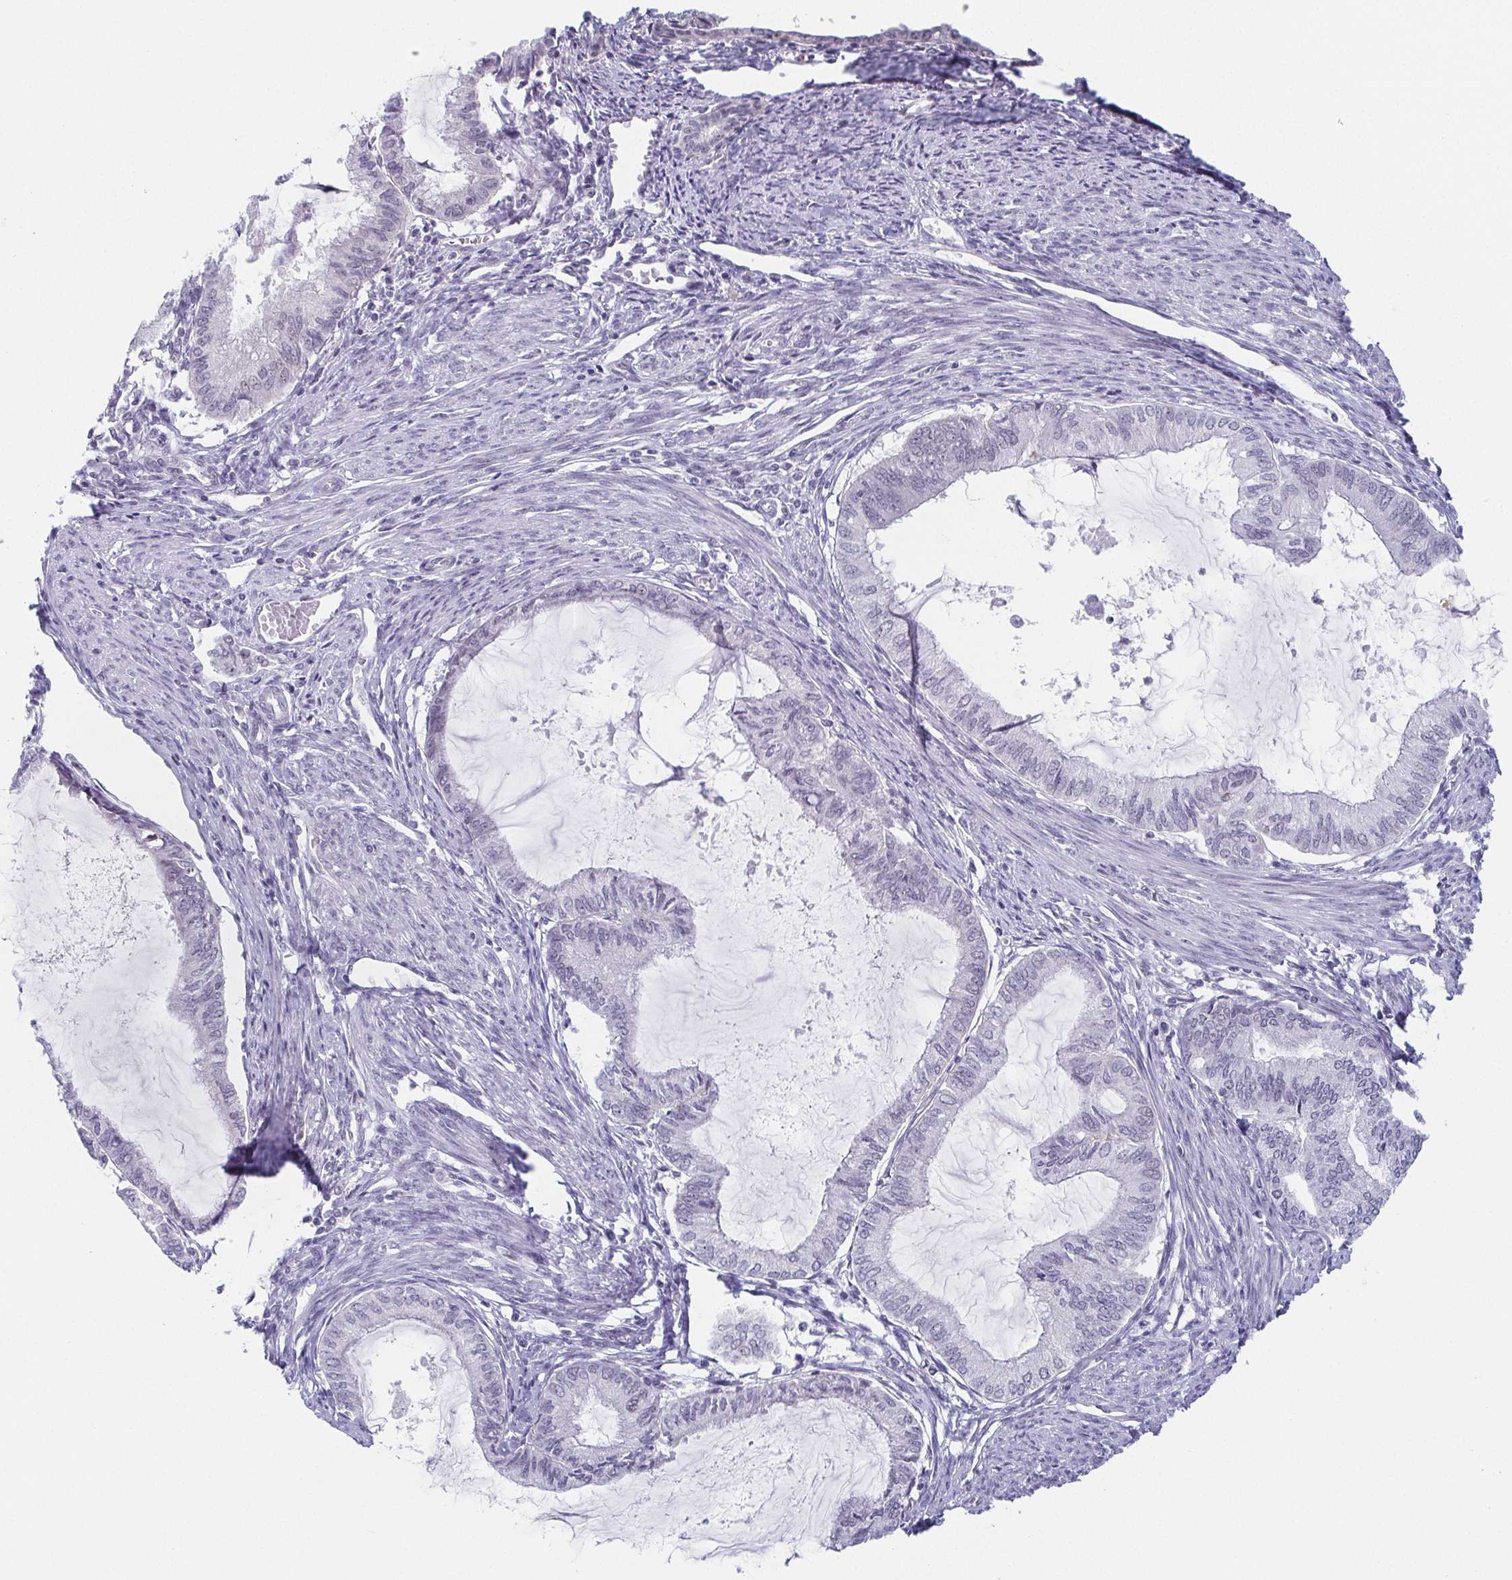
{"staining": {"intensity": "negative", "quantity": "none", "location": "none"}, "tissue": "endometrial cancer", "cell_type": "Tumor cells", "image_type": "cancer", "snomed": [{"axis": "morphology", "description": "Adenocarcinoma, NOS"}, {"axis": "topography", "description": "Endometrium"}], "caption": "High magnification brightfield microscopy of endometrial cancer (adenocarcinoma) stained with DAB (brown) and counterstained with hematoxylin (blue): tumor cells show no significant positivity.", "gene": "EXOSC7", "patient": {"sex": "female", "age": 86}}